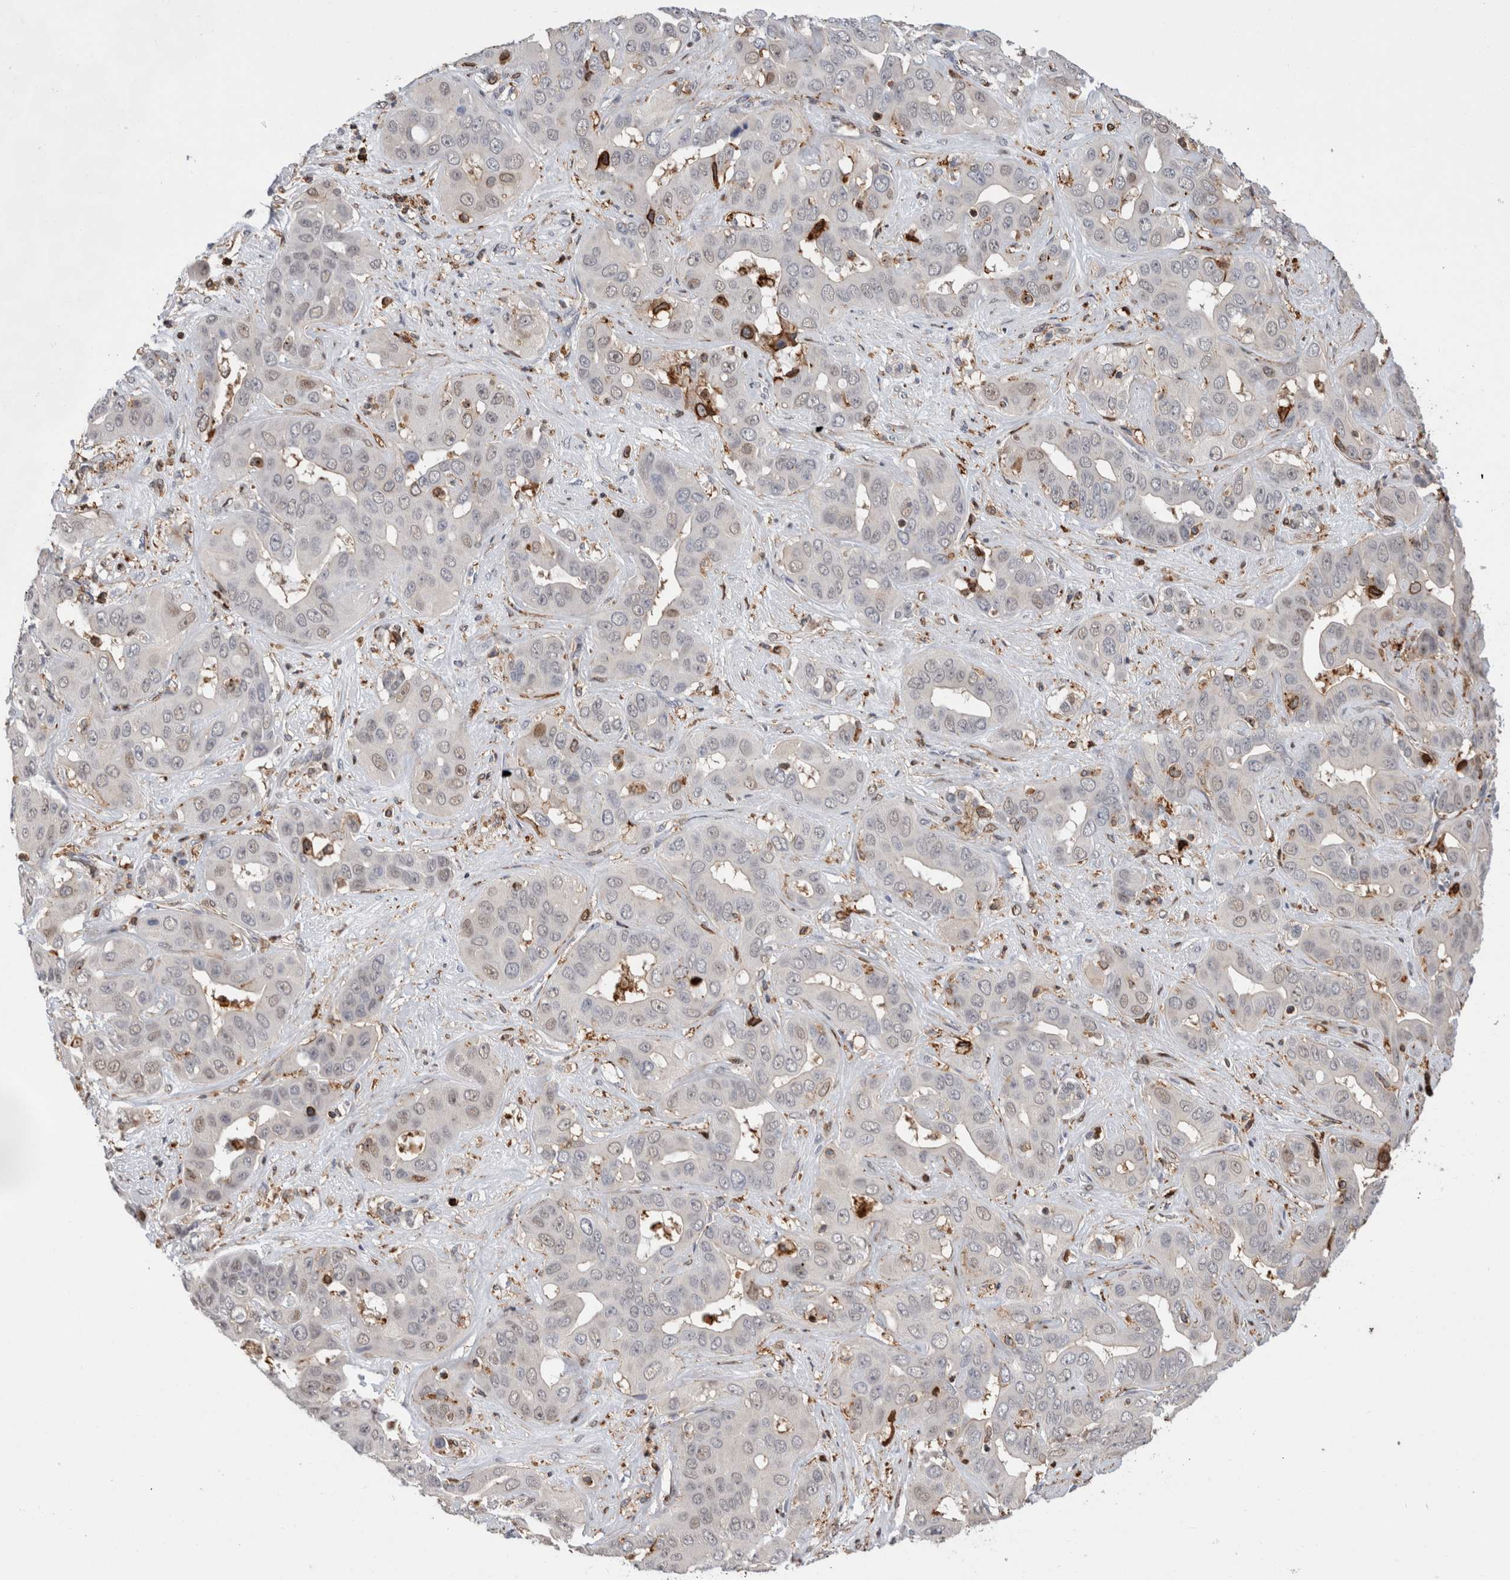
{"staining": {"intensity": "weak", "quantity": "<25%", "location": "nuclear"}, "tissue": "liver cancer", "cell_type": "Tumor cells", "image_type": "cancer", "snomed": [{"axis": "morphology", "description": "Cholangiocarcinoma"}, {"axis": "topography", "description": "Liver"}], "caption": "High magnification brightfield microscopy of liver cancer stained with DAB (3,3'-diaminobenzidine) (brown) and counterstained with hematoxylin (blue): tumor cells show no significant staining.", "gene": "CCDC88B", "patient": {"sex": "female", "age": 52}}